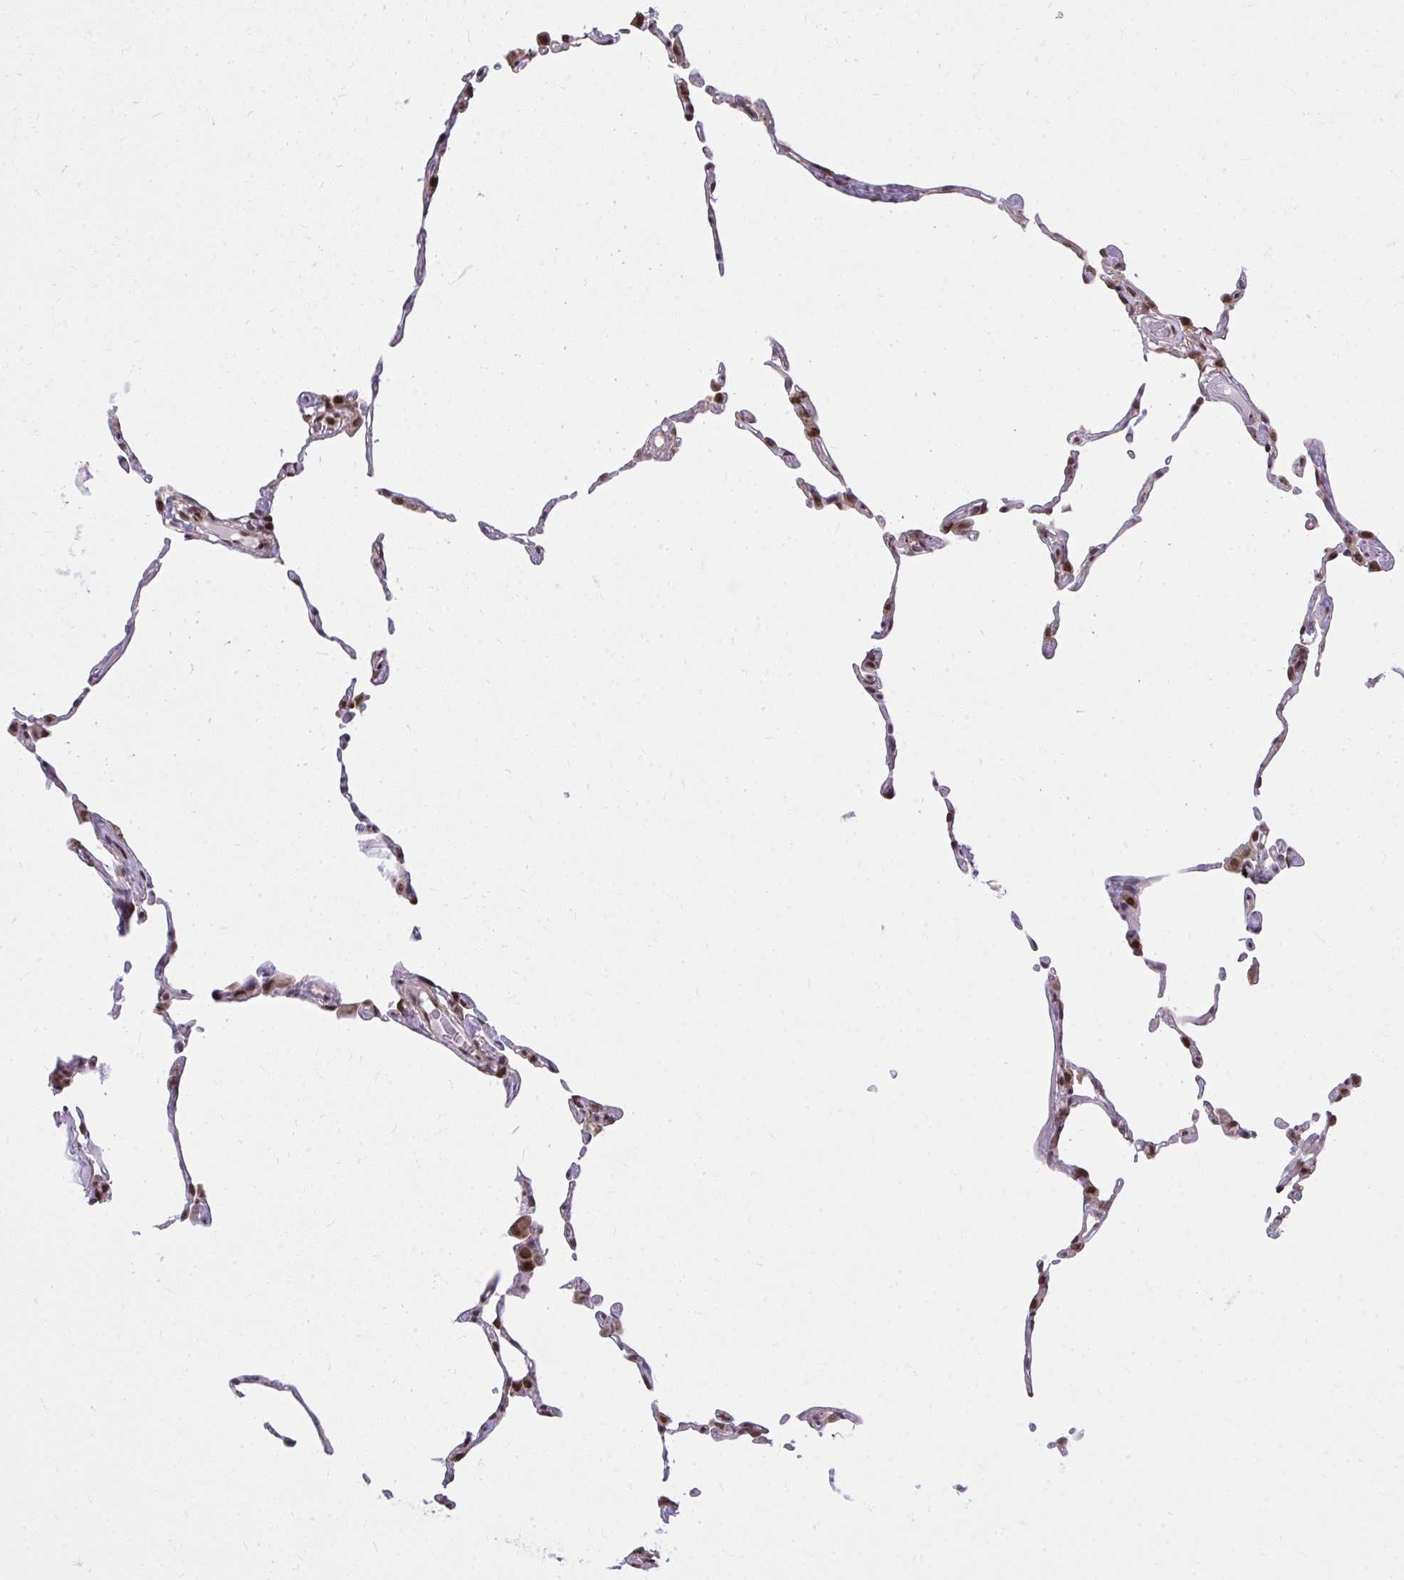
{"staining": {"intensity": "strong", "quantity": "<25%", "location": "cytoplasmic/membranous,nuclear"}, "tissue": "lung", "cell_type": "Alveolar cells", "image_type": "normal", "snomed": [{"axis": "morphology", "description": "Normal tissue, NOS"}, {"axis": "topography", "description": "Lung"}], "caption": "This photomicrograph demonstrates benign lung stained with immunohistochemistry to label a protein in brown. The cytoplasmic/membranous,nuclear of alveolar cells show strong positivity for the protein. Nuclei are counter-stained blue.", "gene": "PIGY", "patient": {"sex": "female", "age": 57}}